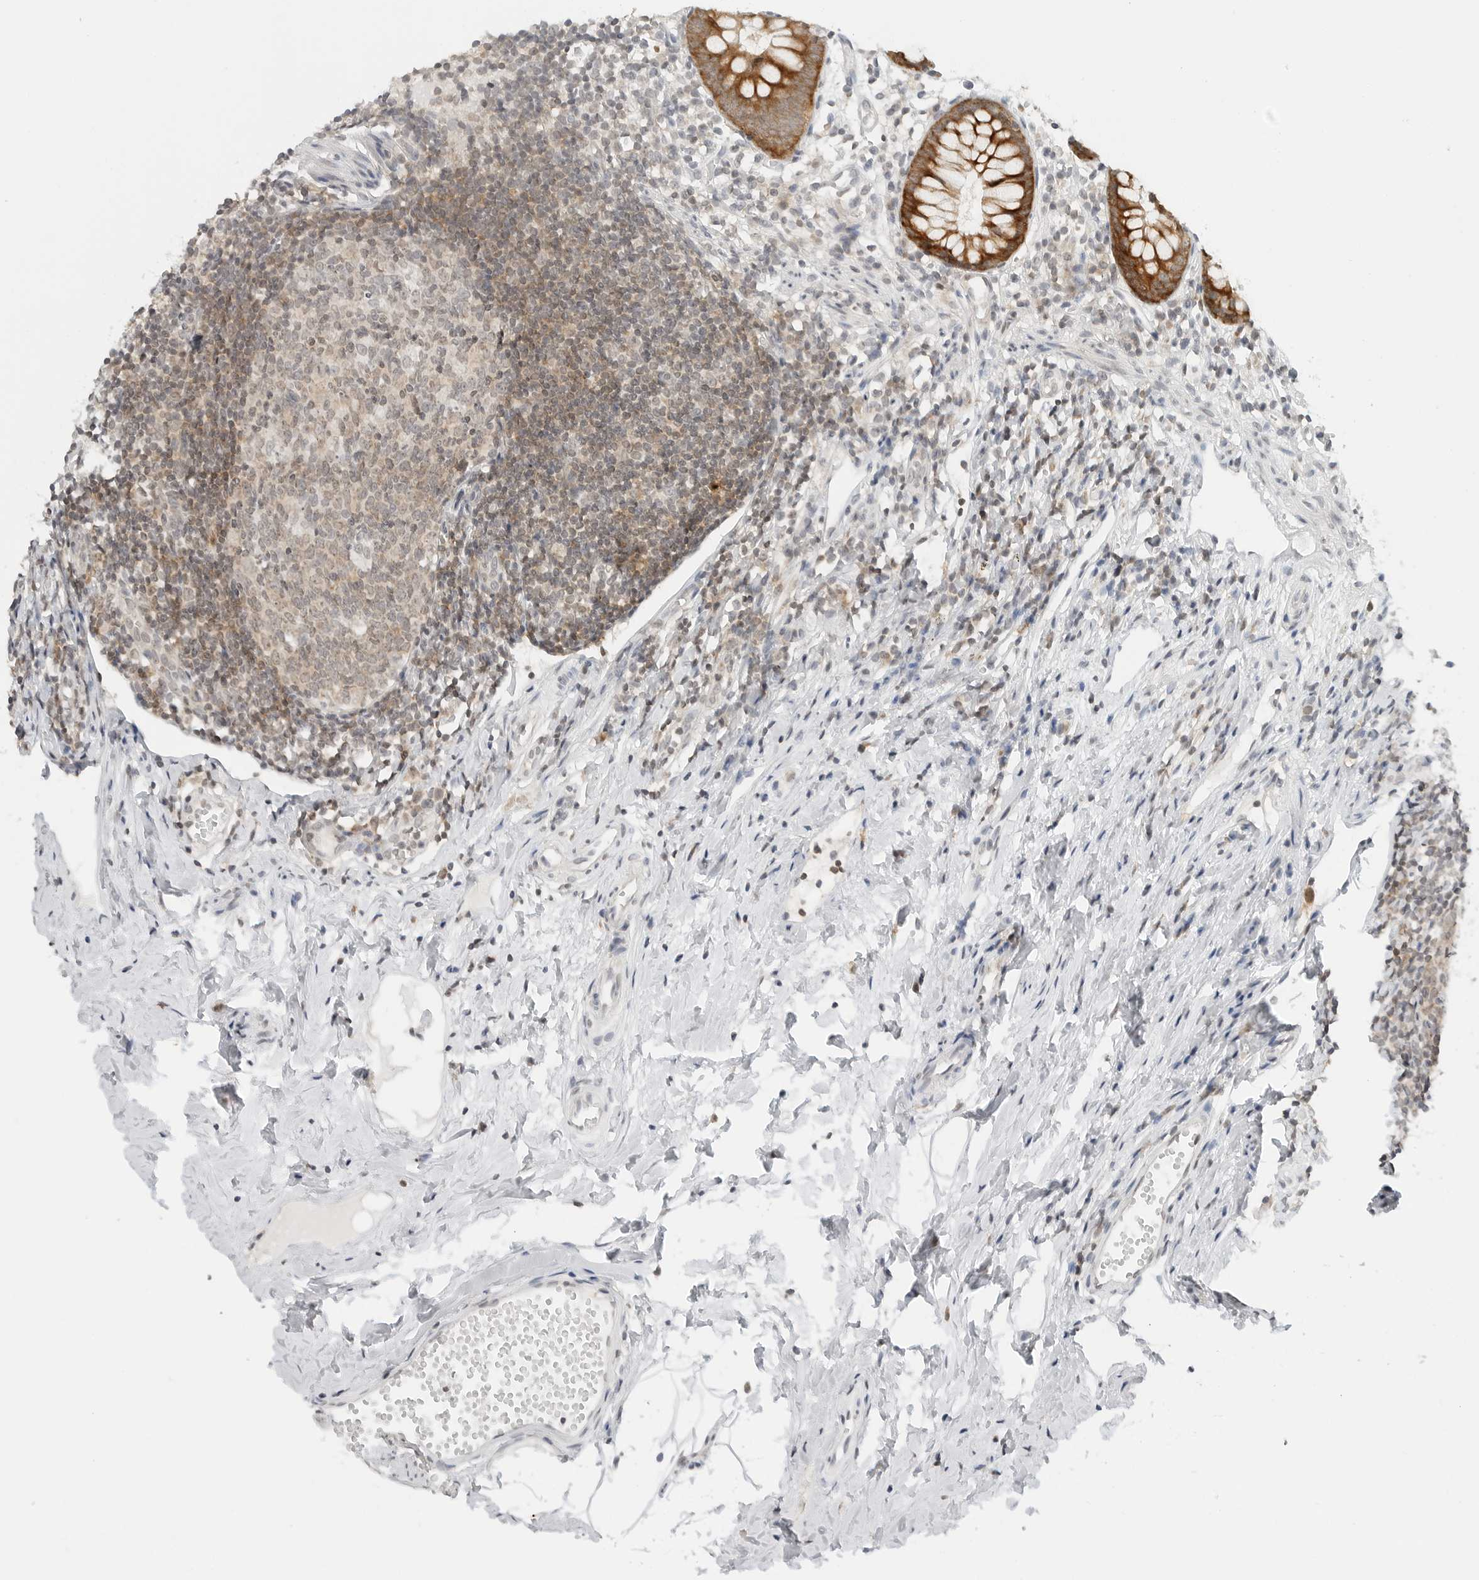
{"staining": {"intensity": "strong", "quantity": ">75%", "location": "cytoplasmic/membranous"}, "tissue": "appendix", "cell_type": "Glandular cells", "image_type": "normal", "snomed": [{"axis": "morphology", "description": "Normal tissue, NOS"}, {"axis": "topography", "description": "Appendix"}], "caption": "This photomicrograph shows normal appendix stained with IHC to label a protein in brown. The cytoplasmic/membranous of glandular cells show strong positivity for the protein. Nuclei are counter-stained blue.", "gene": "METAP1", "patient": {"sex": "female", "age": 20}}